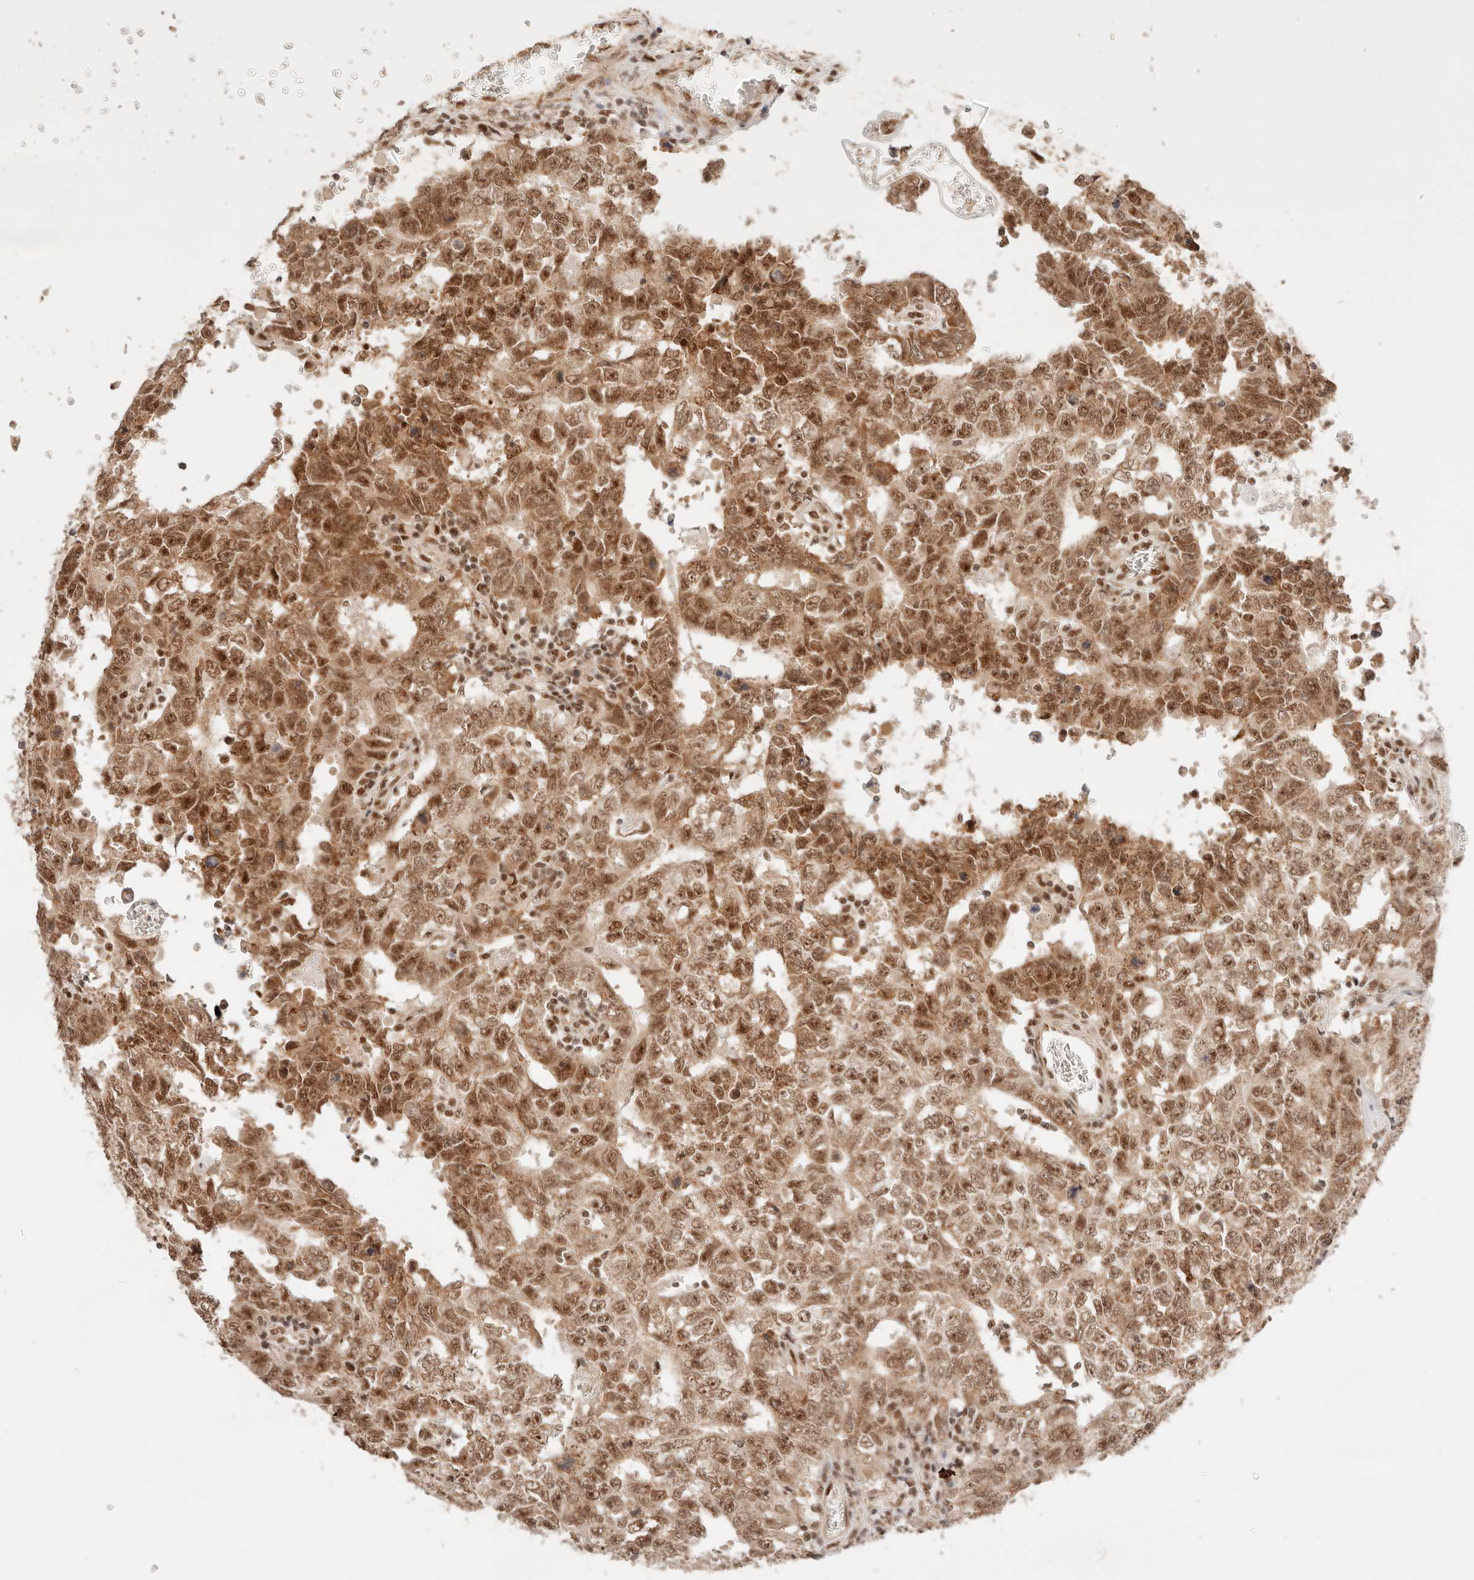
{"staining": {"intensity": "moderate", "quantity": ">75%", "location": "nuclear"}, "tissue": "testis cancer", "cell_type": "Tumor cells", "image_type": "cancer", "snomed": [{"axis": "morphology", "description": "Carcinoma, Embryonal, NOS"}, {"axis": "topography", "description": "Testis"}], "caption": "An image of human testis embryonal carcinoma stained for a protein exhibits moderate nuclear brown staining in tumor cells. (Brightfield microscopy of DAB IHC at high magnification).", "gene": "GTF2E2", "patient": {"sex": "male", "age": 26}}